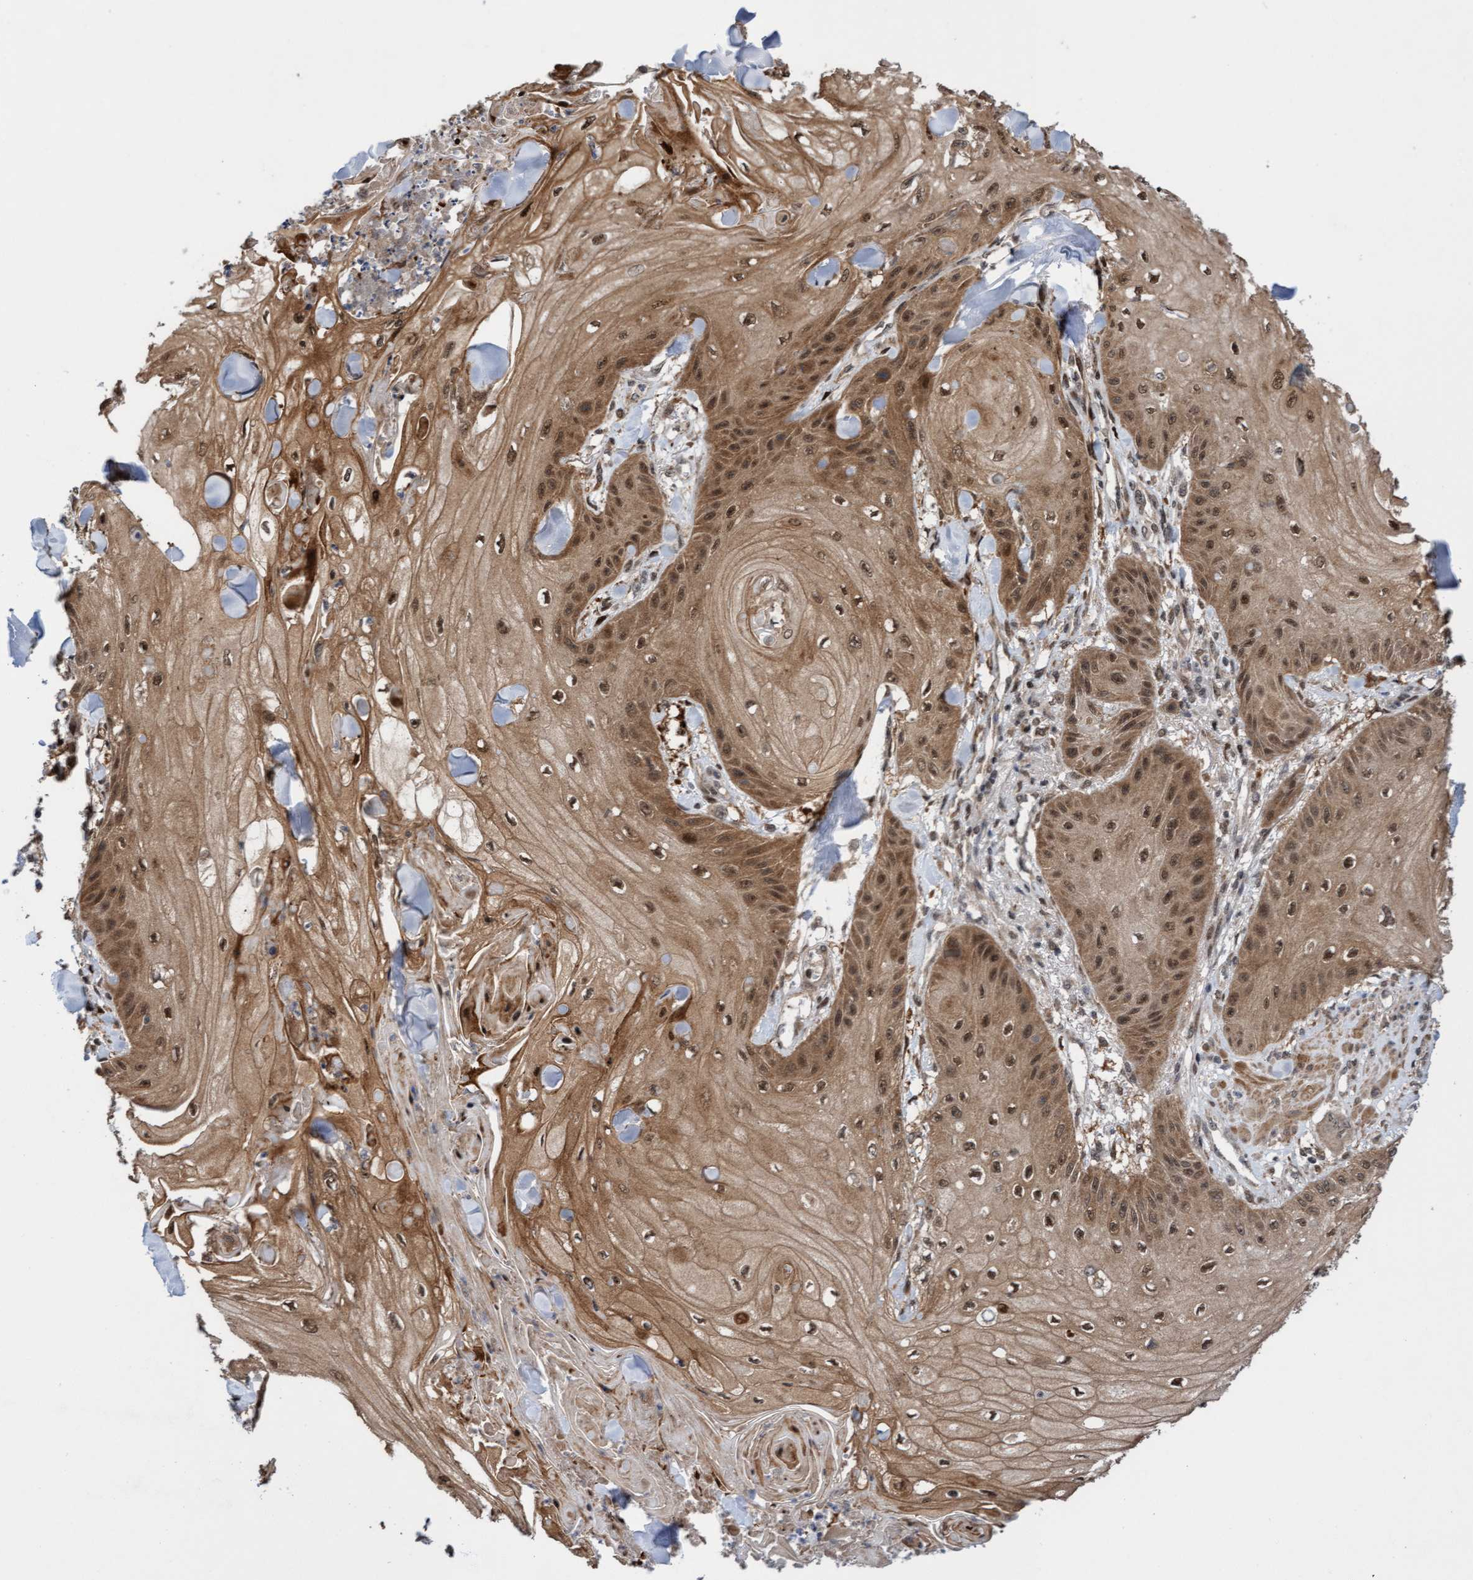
{"staining": {"intensity": "moderate", "quantity": ">75%", "location": "cytoplasmic/membranous,nuclear"}, "tissue": "skin cancer", "cell_type": "Tumor cells", "image_type": "cancer", "snomed": [{"axis": "morphology", "description": "Squamous cell carcinoma, NOS"}, {"axis": "topography", "description": "Skin"}], "caption": "An immunohistochemistry (IHC) photomicrograph of tumor tissue is shown. Protein staining in brown shows moderate cytoplasmic/membranous and nuclear positivity in skin cancer within tumor cells. Immunohistochemistry stains the protein in brown and the nuclei are stained blue.", "gene": "ITFG1", "patient": {"sex": "male", "age": 74}}